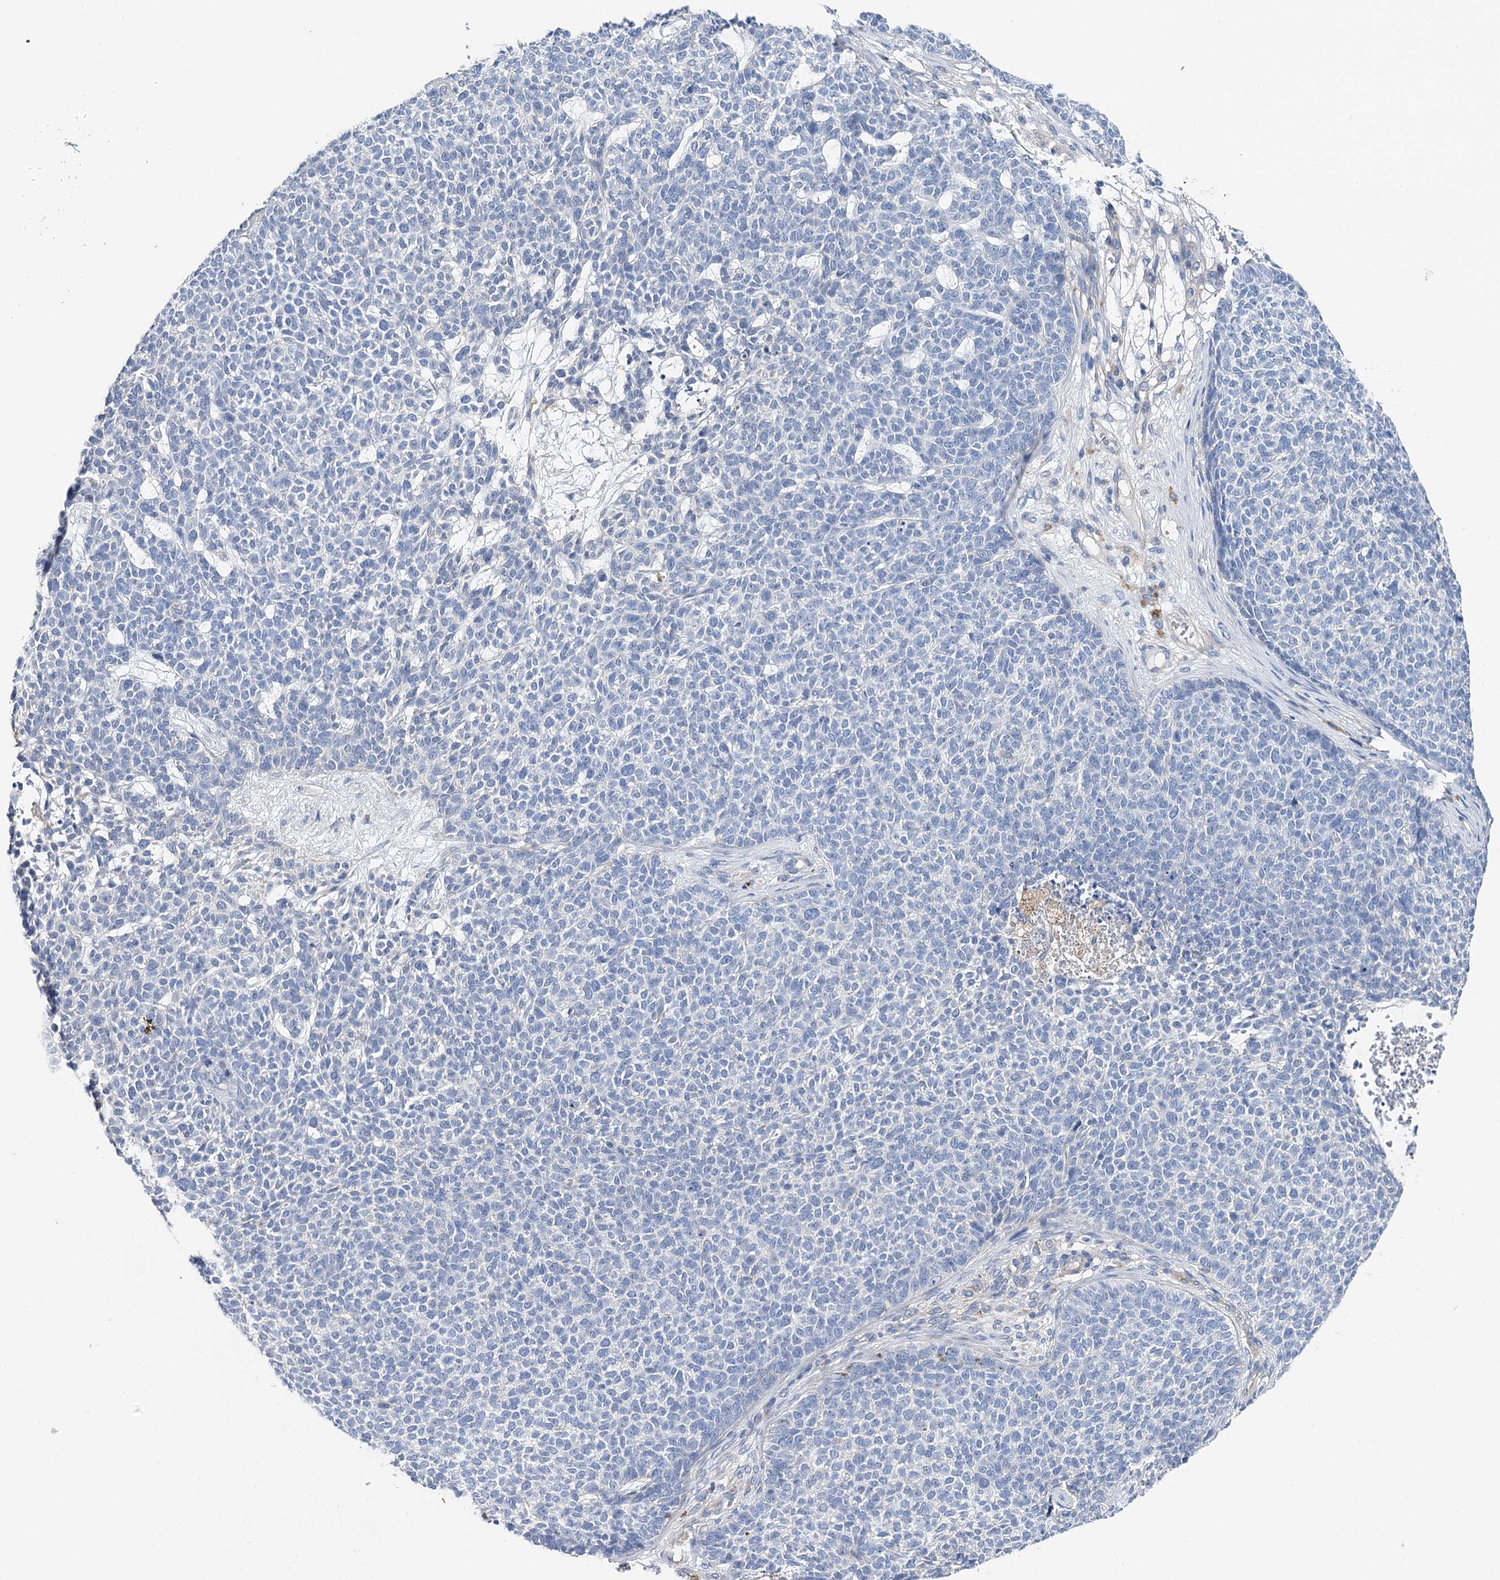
{"staining": {"intensity": "negative", "quantity": "none", "location": "none"}, "tissue": "skin cancer", "cell_type": "Tumor cells", "image_type": "cancer", "snomed": [{"axis": "morphology", "description": "Basal cell carcinoma"}, {"axis": "topography", "description": "Skin"}], "caption": "This is an immunohistochemistry micrograph of basal cell carcinoma (skin). There is no expression in tumor cells.", "gene": "EPYC", "patient": {"sex": "female", "age": 84}}